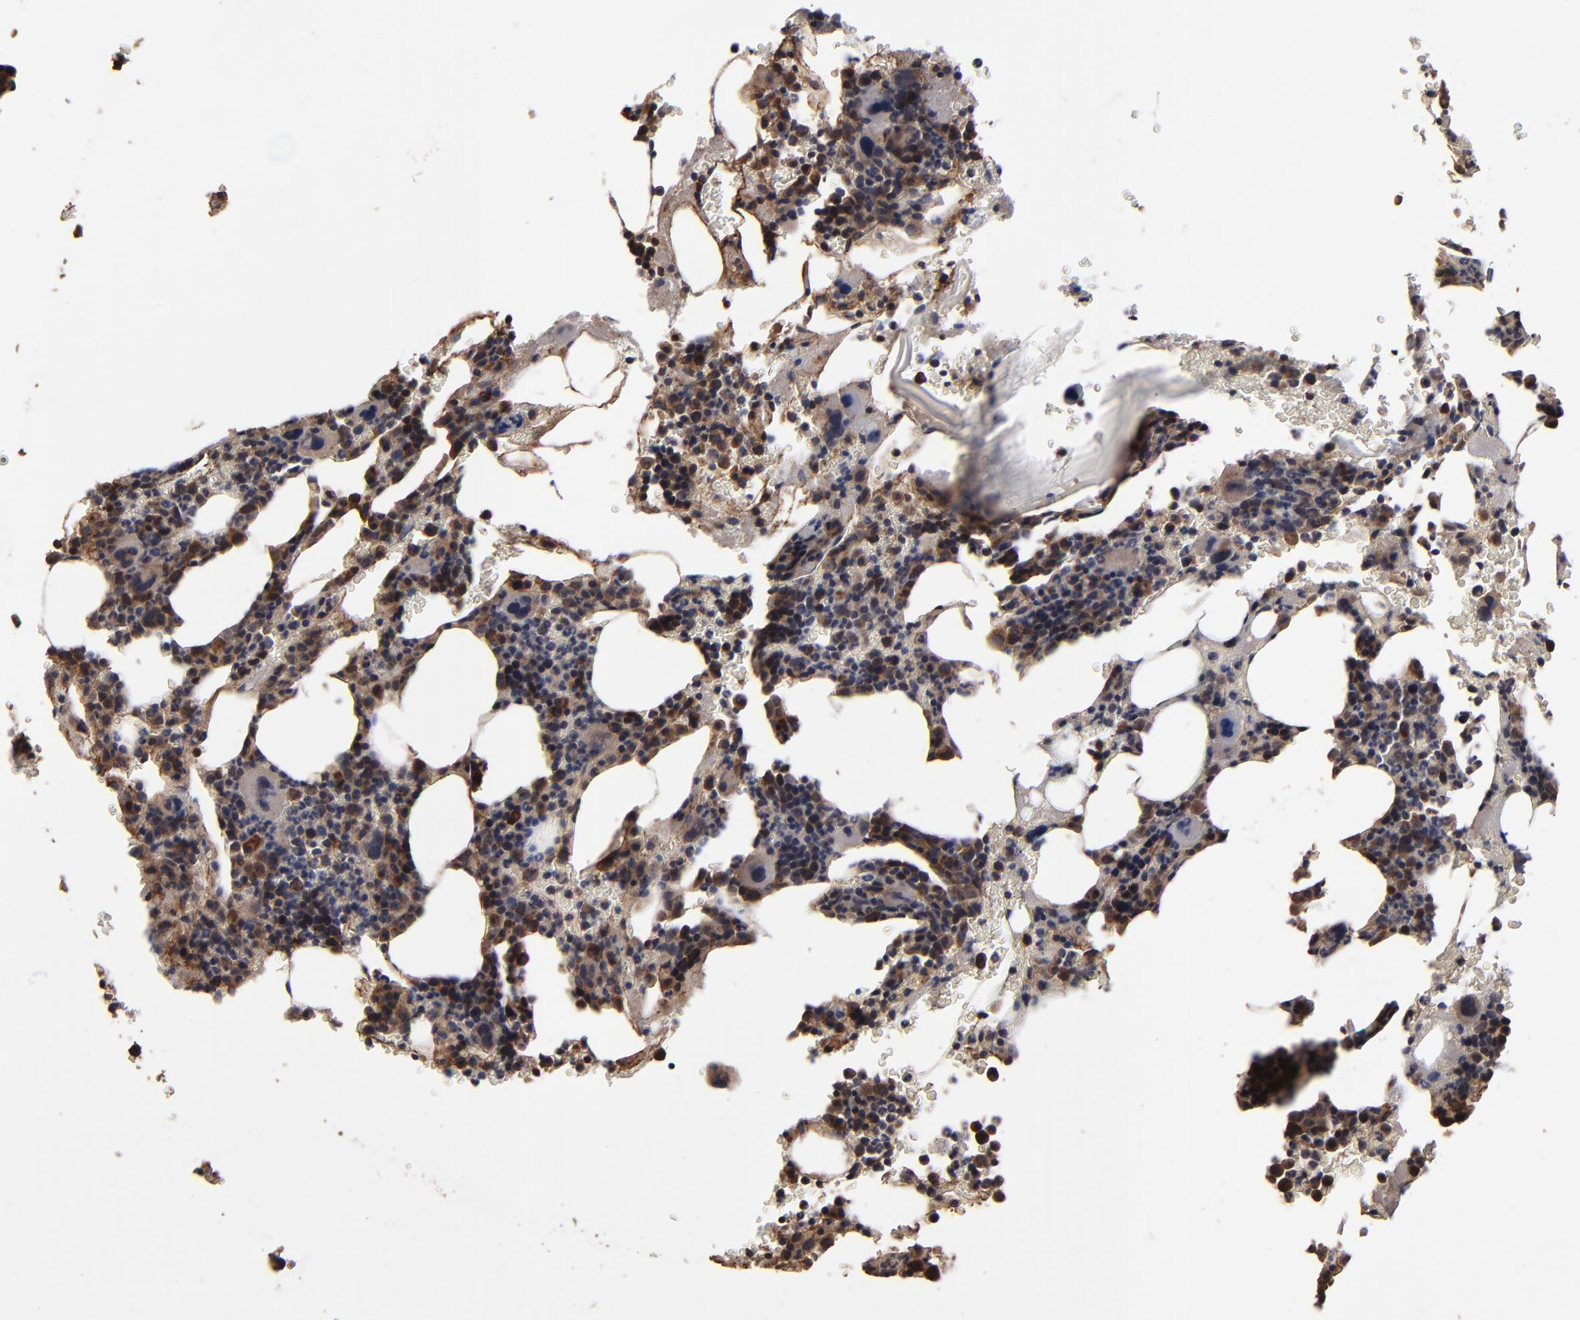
{"staining": {"intensity": "moderate", "quantity": "25%-75%", "location": "cytoplasmic/membranous,nuclear"}, "tissue": "bone marrow", "cell_type": "Hematopoietic cells", "image_type": "normal", "snomed": [{"axis": "morphology", "description": "Normal tissue, NOS"}, {"axis": "topography", "description": "Bone marrow"}], "caption": "Hematopoietic cells exhibit moderate cytoplasmic/membranous,nuclear positivity in approximately 25%-75% of cells in normal bone marrow. (IHC, brightfield microscopy, high magnification).", "gene": "NXF2B", "patient": {"sex": "male", "age": 82}}